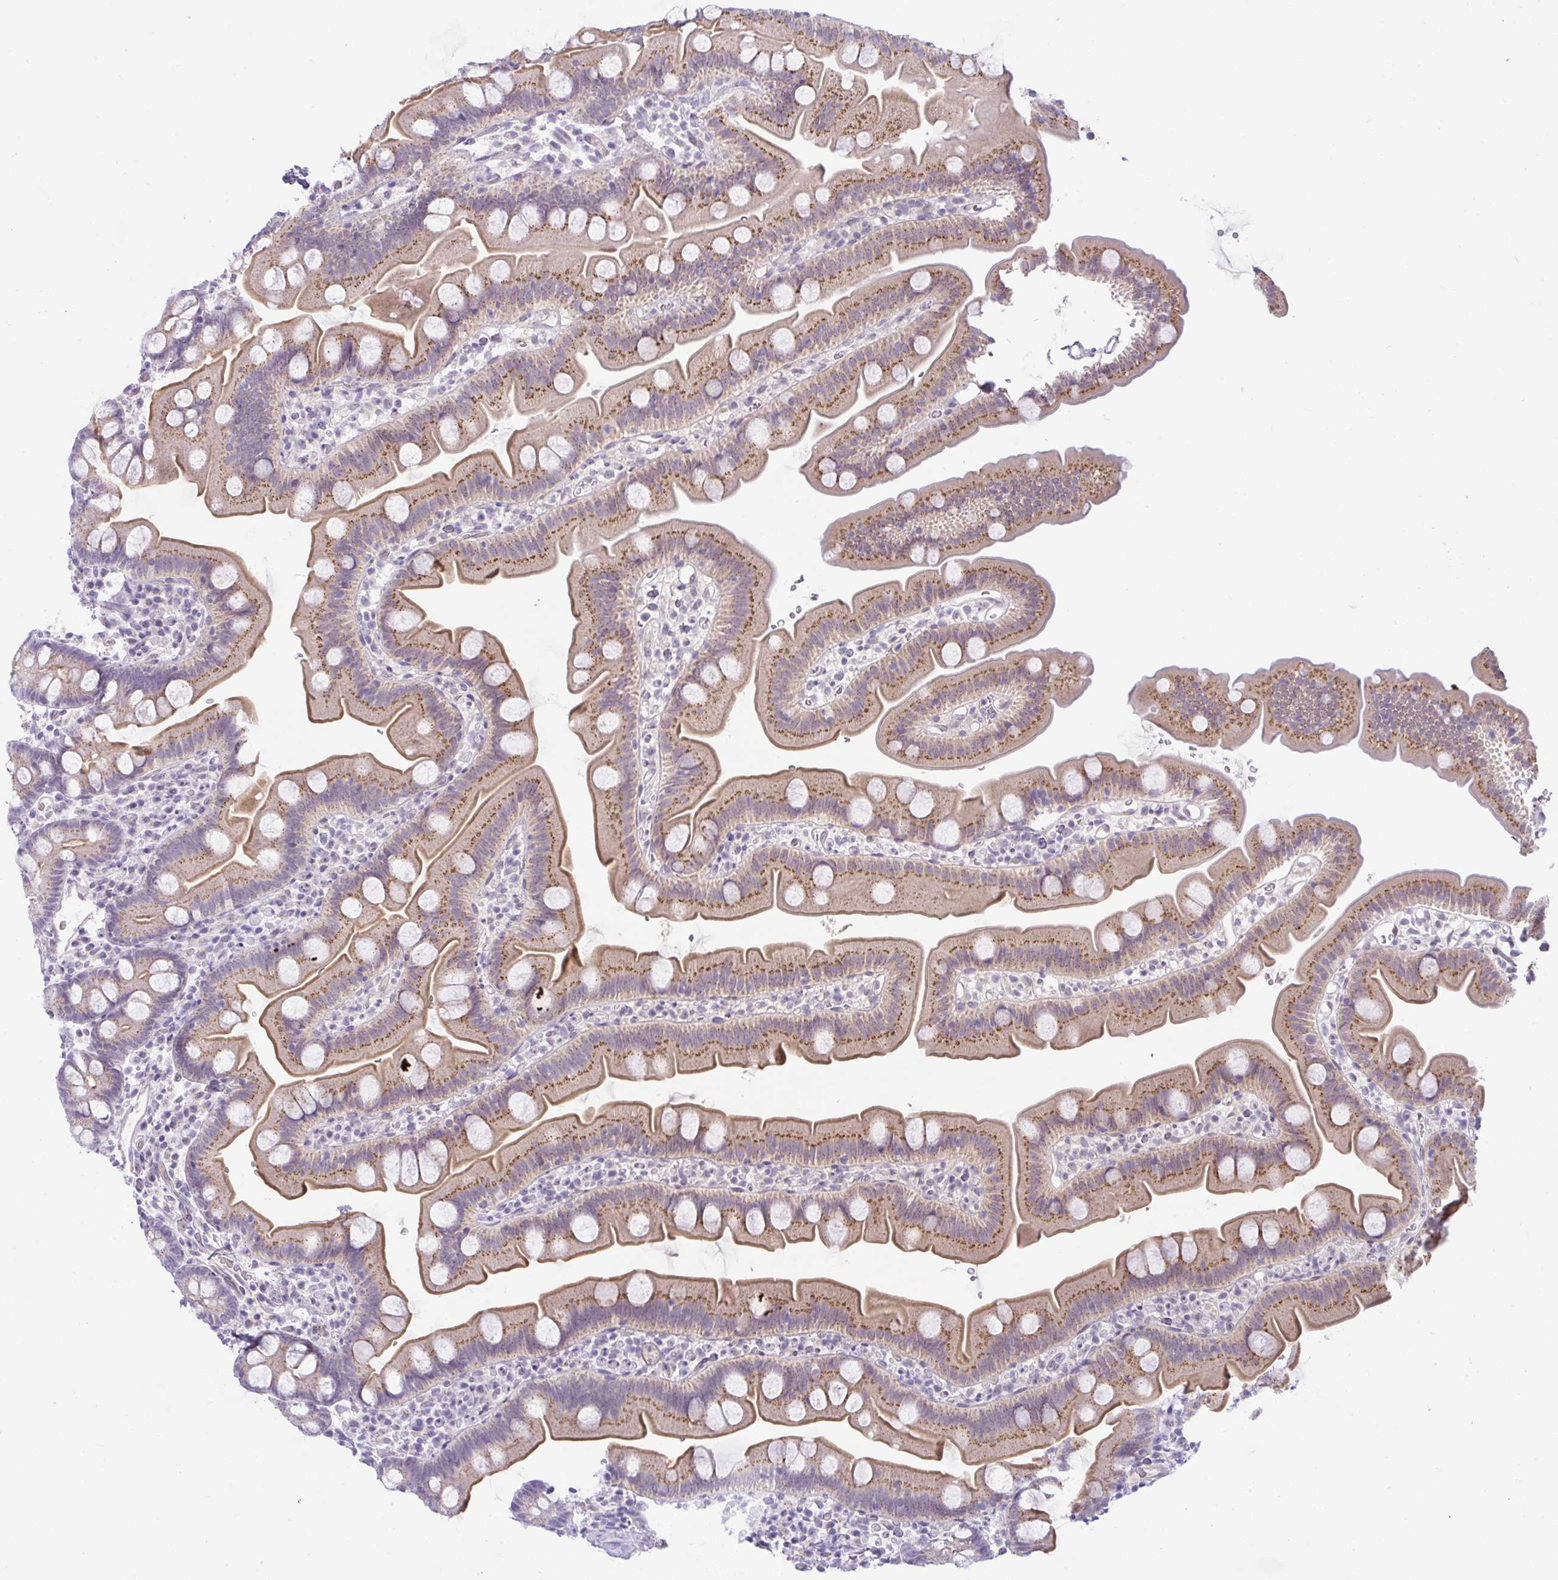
{"staining": {"intensity": "moderate", "quantity": ">75%", "location": "cytoplasmic/membranous"}, "tissue": "small intestine", "cell_type": "Glandular cells", "image_type": "normal", "snomed": [{"axis": "morphology", "description": "Normal tissue, NOS"}, {"axis": "topography", "description": "Small intestine"}], "caption": "Protein expression analysis of unremarkable small intestine shows moderate cytoplasmic/membranous staining in approximately >75% of glandular cells. (brown staining indicates protein expression, while blue staining denotes nuclei).", "gene": "FAM177A1", "patient": {"sex": "female", "age": 68}}